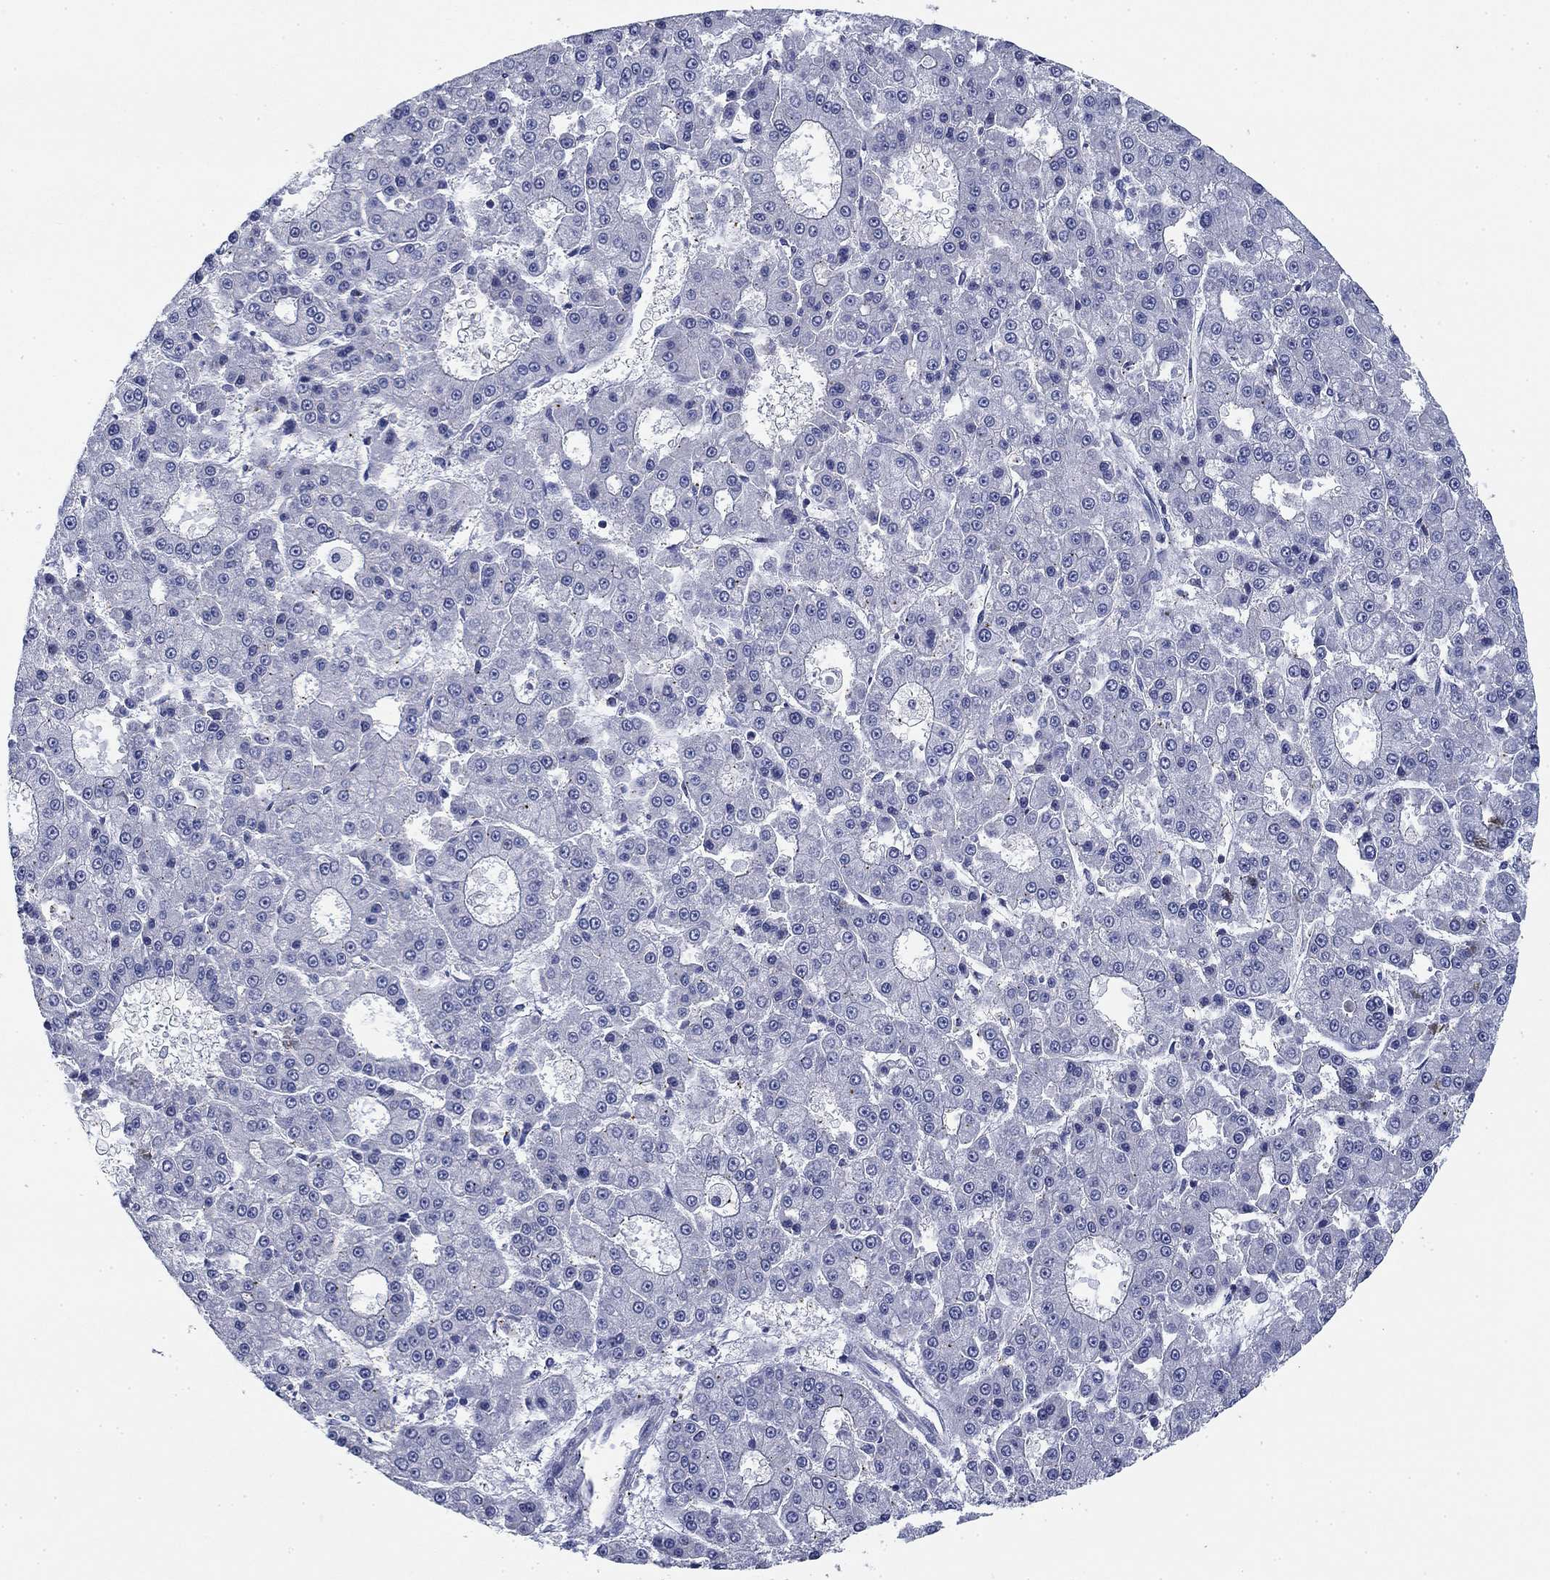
{"staining": {"intensity": "negative", "quantity": "none", "location": "none"}, "tissue": "liver cancer", "cell_type": "Tumor cells", "image_type": "cancer", "snomed": [{"axis": "morphology", "description": "Carcinoma, Hepatocellular, NOS"}, {"axis": "topography", "description": "Liver"}], "caption": "This is a micrograph of immunohistochemistry (IHC) staining of liver cancer, which shows no positivity in tumor cells. (IHC, brightfield microscopy, high magnification).", "gene": "NACAD", "patient": {"sex": "male", "age": 70}}